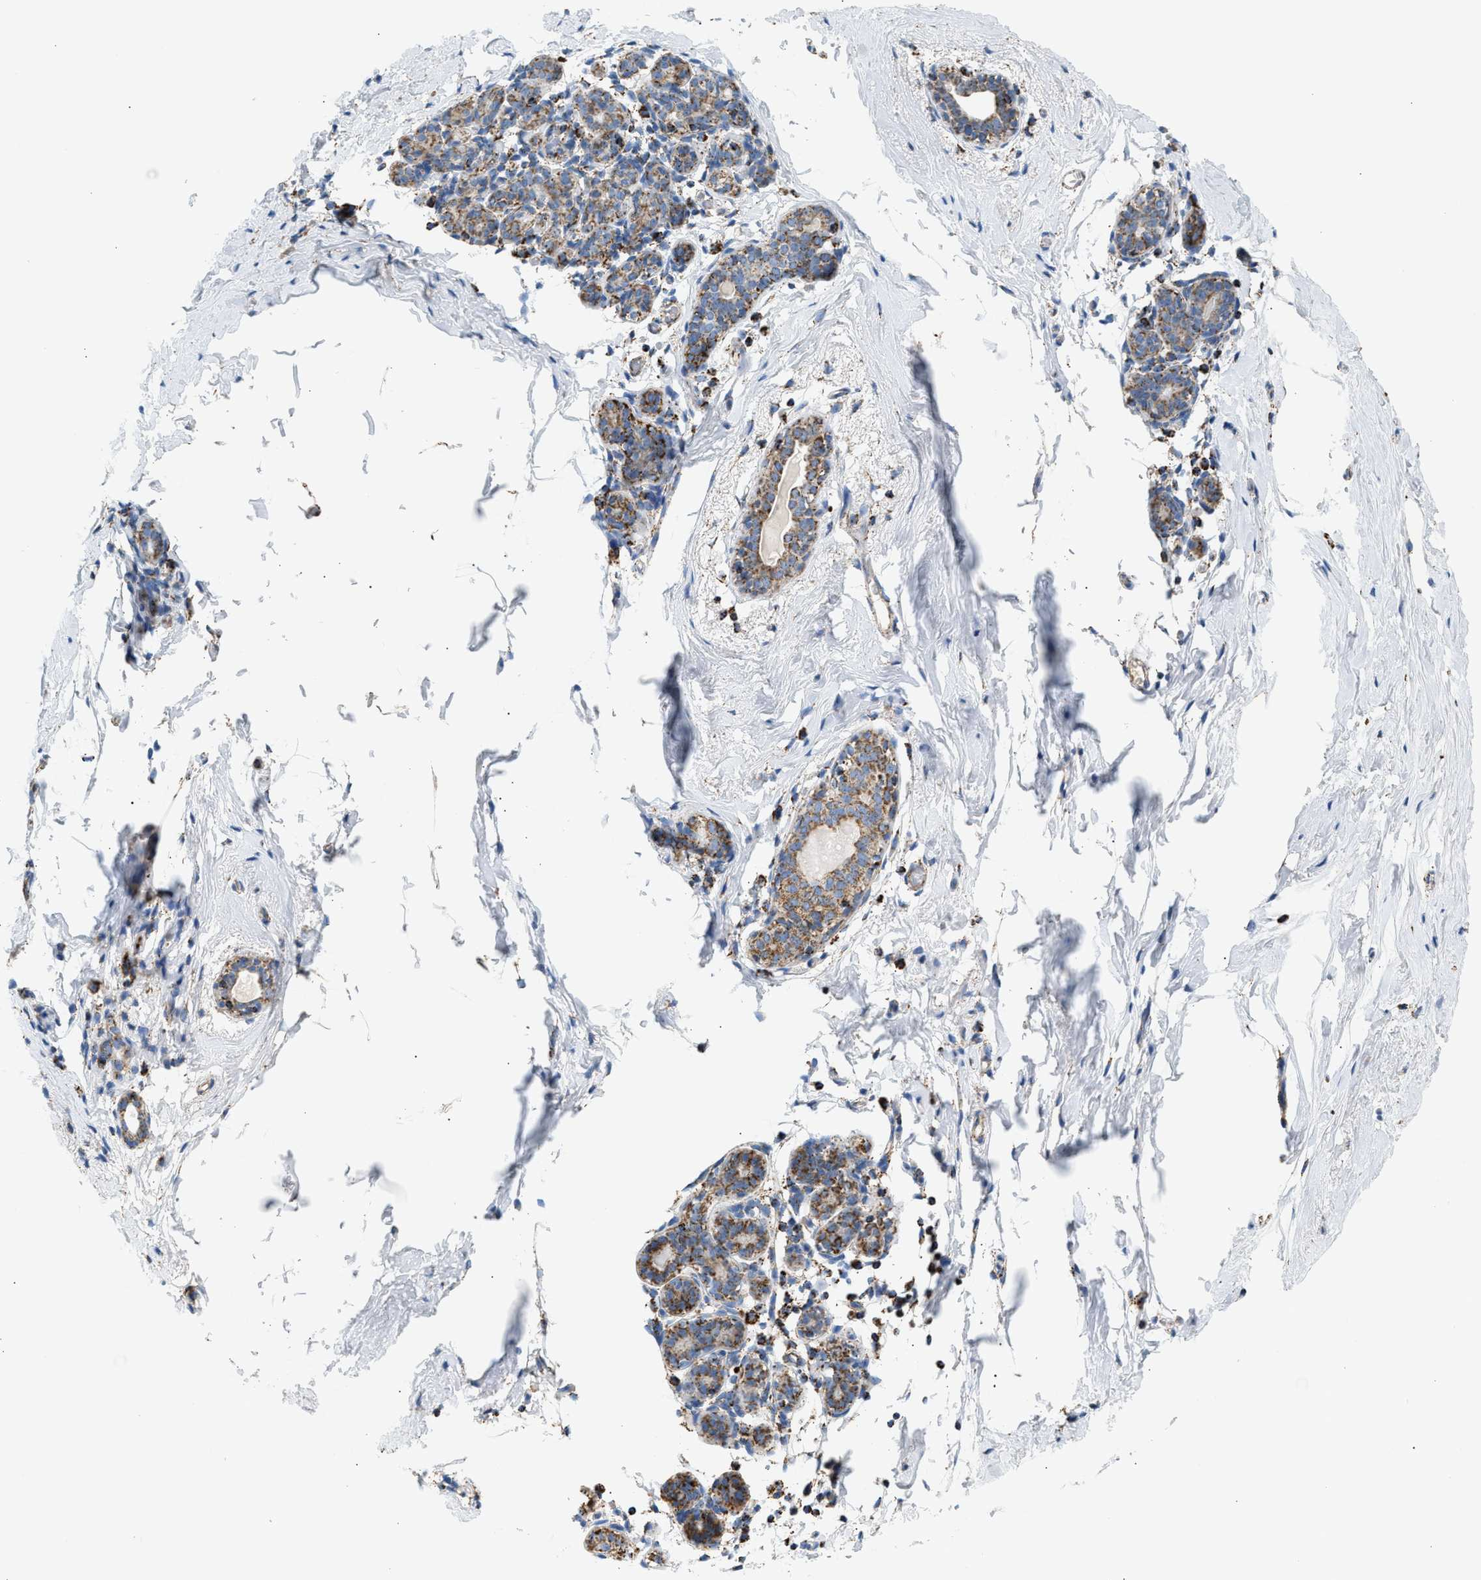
{"staining": {"intensity": "weak", "quantity": ">75%", "location": "cytoplasmic/membranous"}, "tissue": "breast", "cell_type": "Adipocytes", "image_type": "normal", "snomed": [{"axis": "morphology", "description": "Normal tissue, NOS"}, {"axis": "topography", "description": "Breast"}], "caption": "Adipocytes demonstrate low levels of weak cytoplasmic/membranous positivity in approximately >75% of cells in benign human breast.", "gene": "OGDH", "patient": {"sex": "female", "age": 62}}